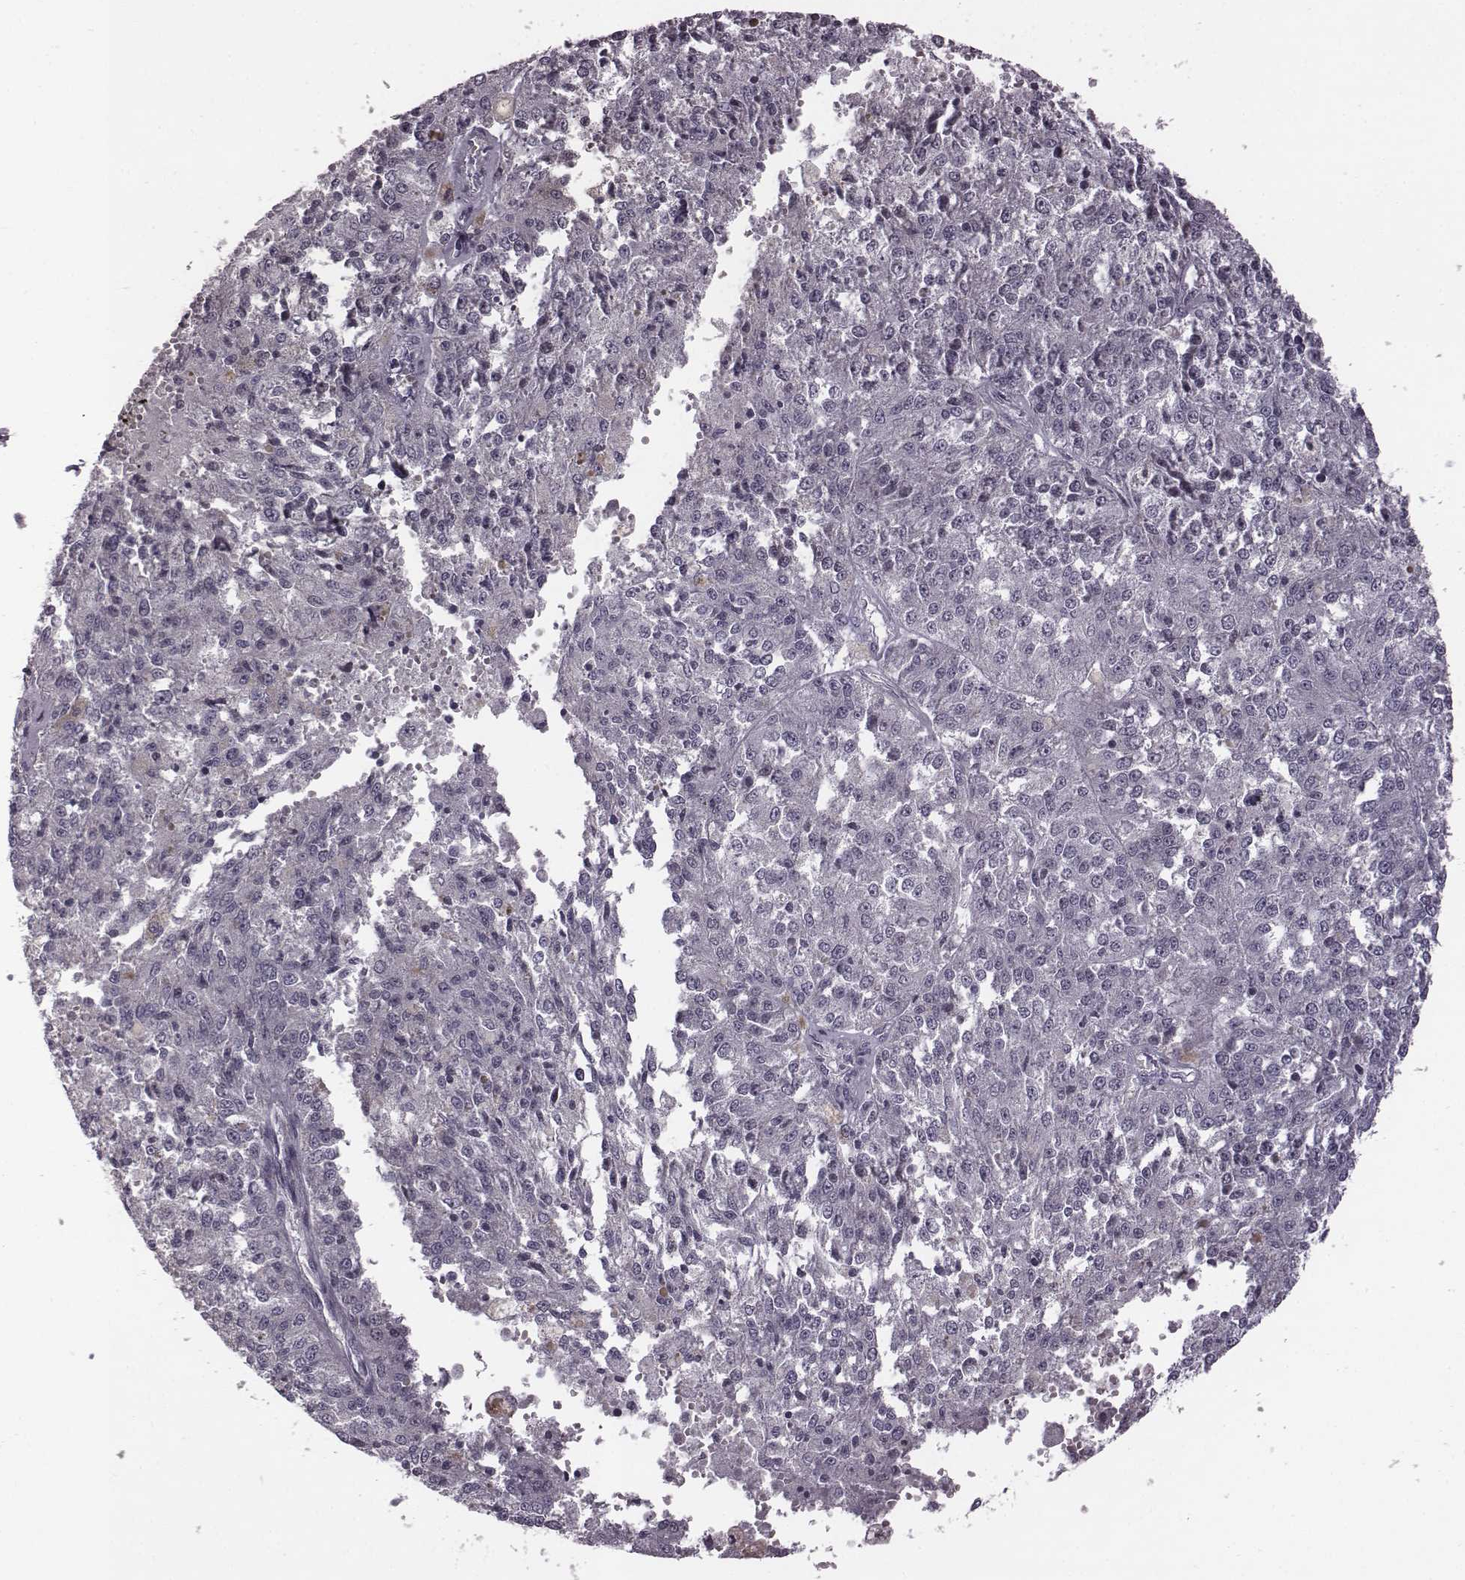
{"staining": {"intensity": "negative", "quantity": "none", "location": "none"}, "tissue": "melanoma", "cell_type": "Tumor cells", "image_type": "cancer", "snomed": [{"axis": "morphology", "description": "Malignant melanoma, Metastatic site"}, {"axis": "topography", "description": "Lymph node"}], "caption": "High magnification brightfield microscopy of melanoma stained with DAB (3,3'-diaminobenzidine) (brown) and counterstained with hematoxylin (blue): tumor cells show no significant staining.", "gene": "BICDL1", "patient": {"sex": "female", "age": 64}}